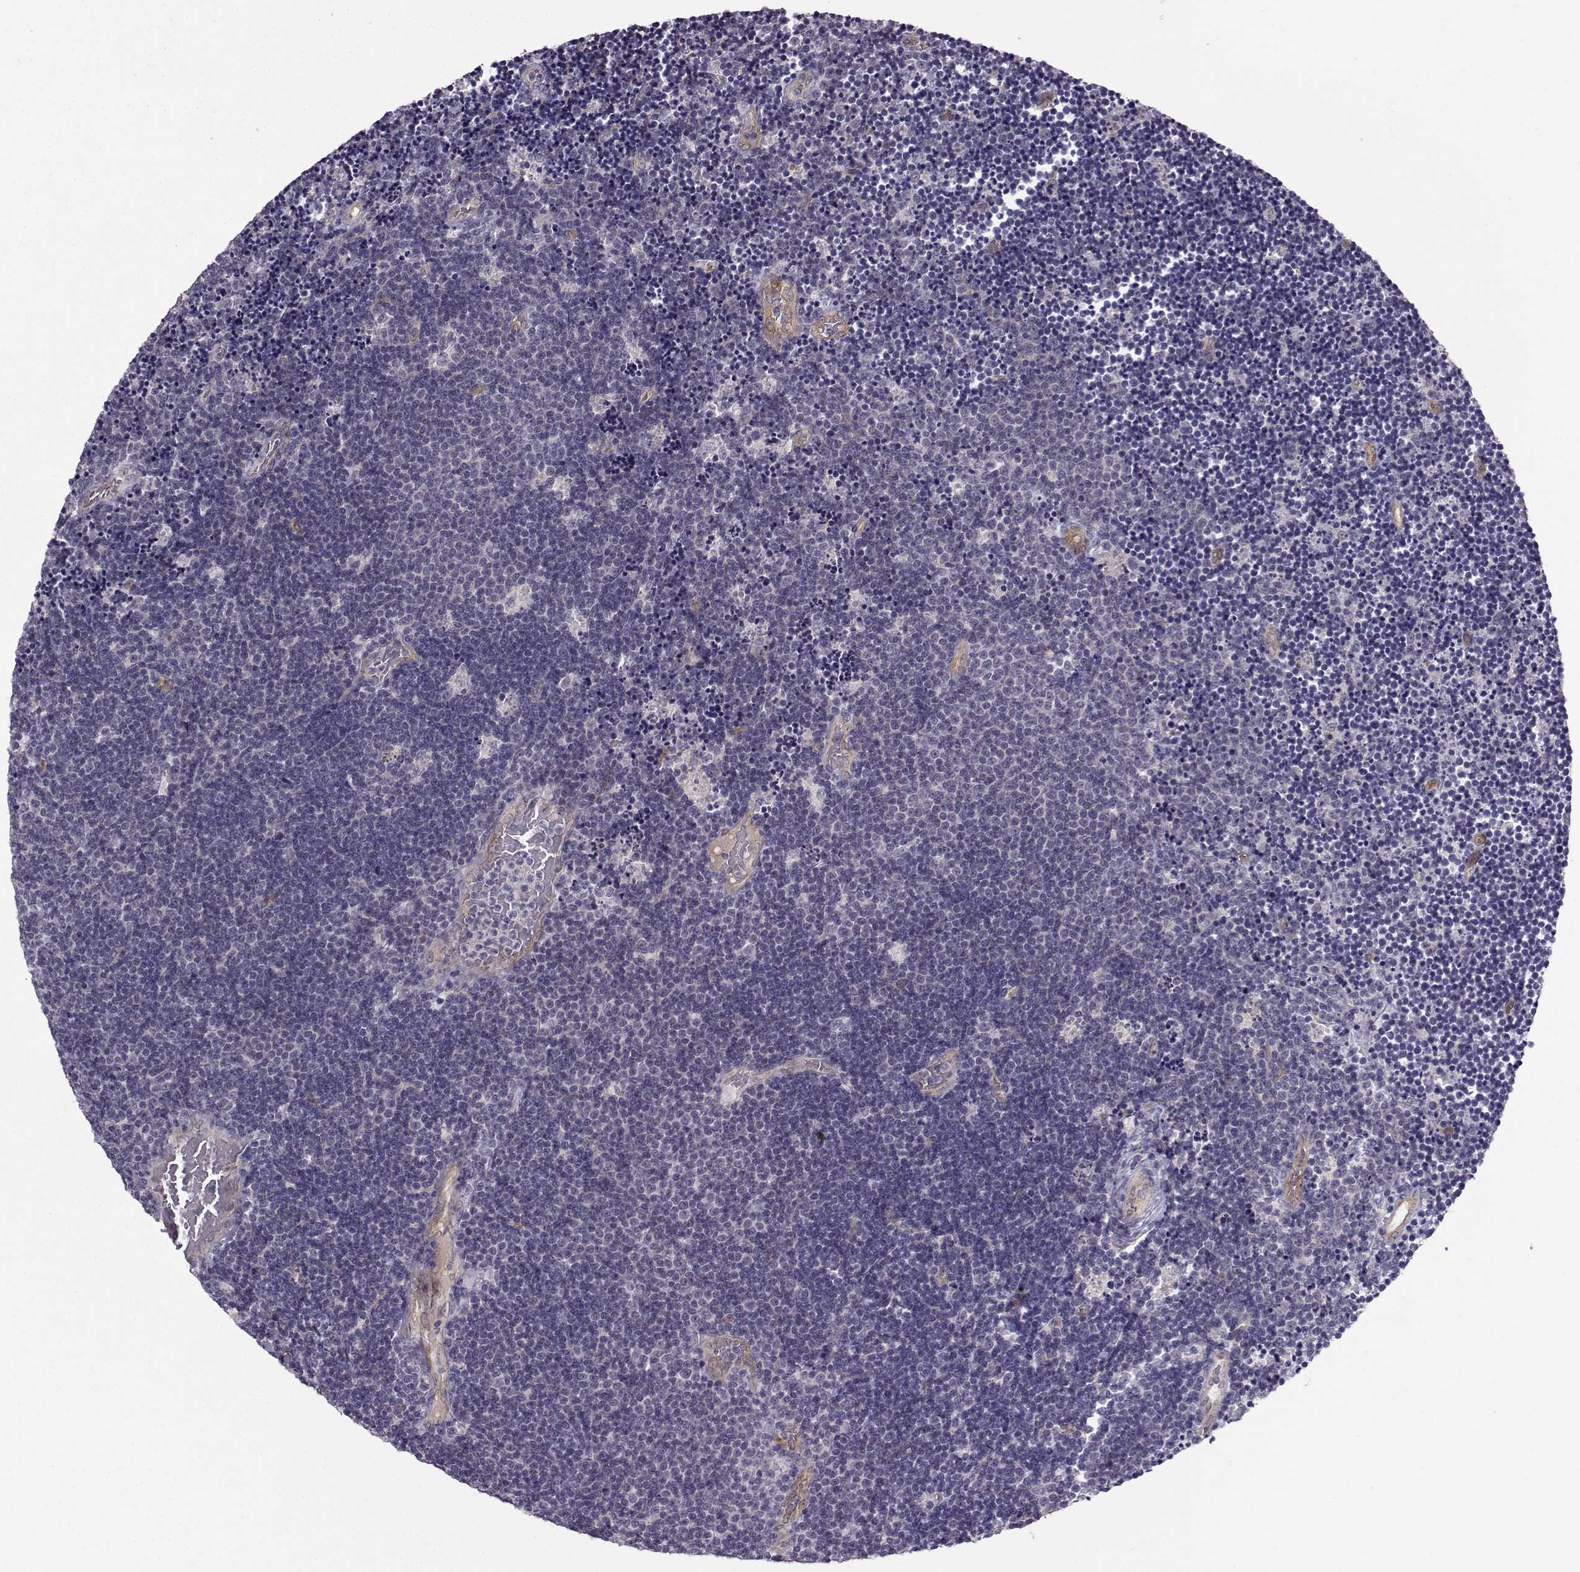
{"staining": {"intensity": "negative", "quantity": "none", "location": "none"}, "tissue": "lymphoma", "cell_type": "Tumor cells", "image_type": "cancer", "snomed": [{"axis": "morphology", "description": "Malignant lymphoma, non-Hodgkin's type, Low grade"}, {"axis": "topography", "description": "Brain"}], "caption": "This is an immunohistochemistry photomicrograph of human lymphoma. There is no staining in tumor cells.", "gene": "NQO1", "patient": {"sex": "female", "age": 66}}